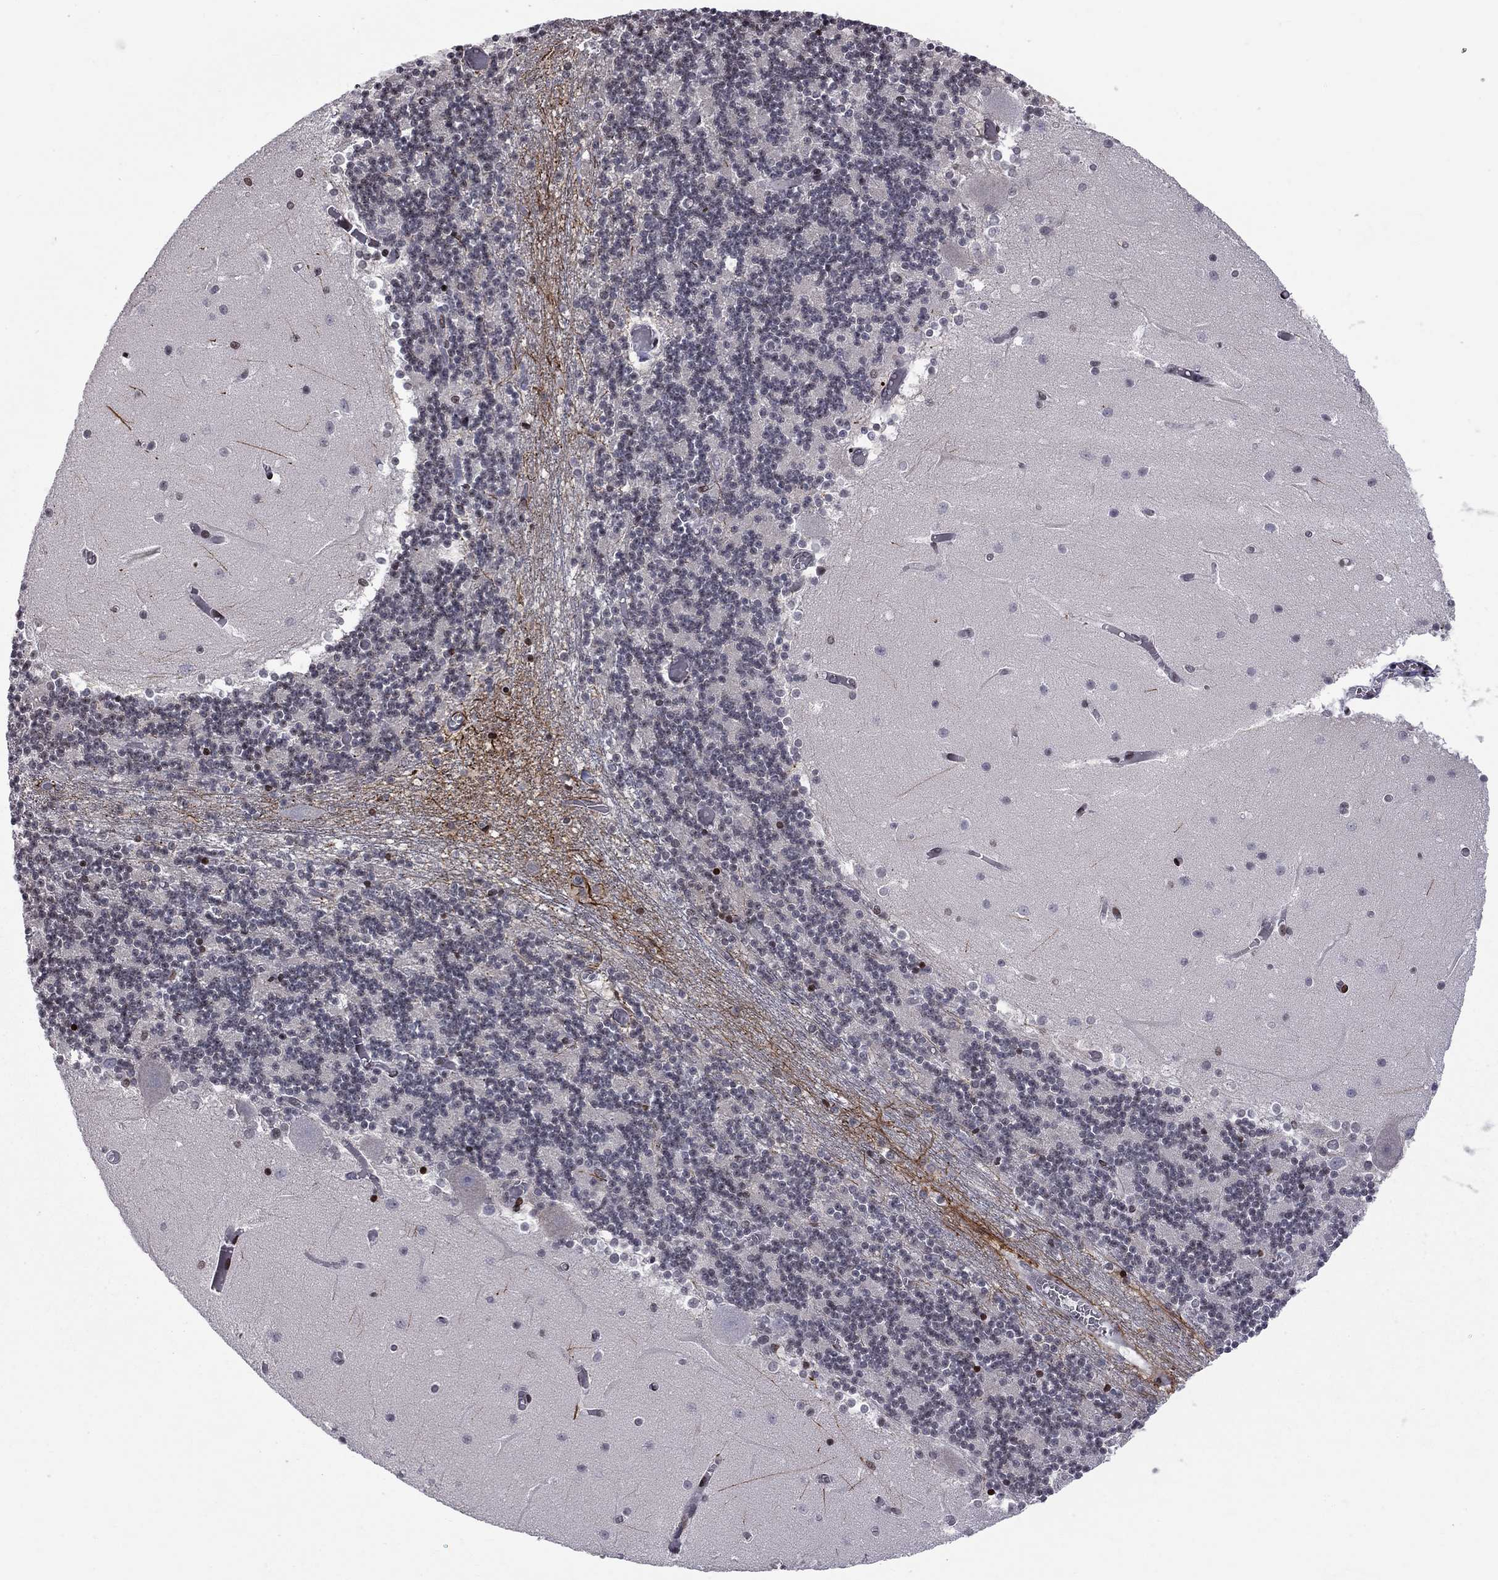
{"staining": {"intensity": "negative", "quantity": "none", "location": "none"}, "tissue": "cerebellum", "cell_type": "Cells in granular layer", "image_type": "normal", "snomed": [{"axis": "morphology", "description": "Normal tissue, NOS"}, {"axis": "topography", "description": "Cerebellum"}], "caption": "A high-resolution histopathology image shows immunohistochemistry (IHC) staining of unremarkable cerebellum, which displays no significant expression in cells in granular layer. (DAB immunohistochemistry, high magnification).", "gene": "RNASEH2C", "patient": {"sex": "female", "age": 28}}